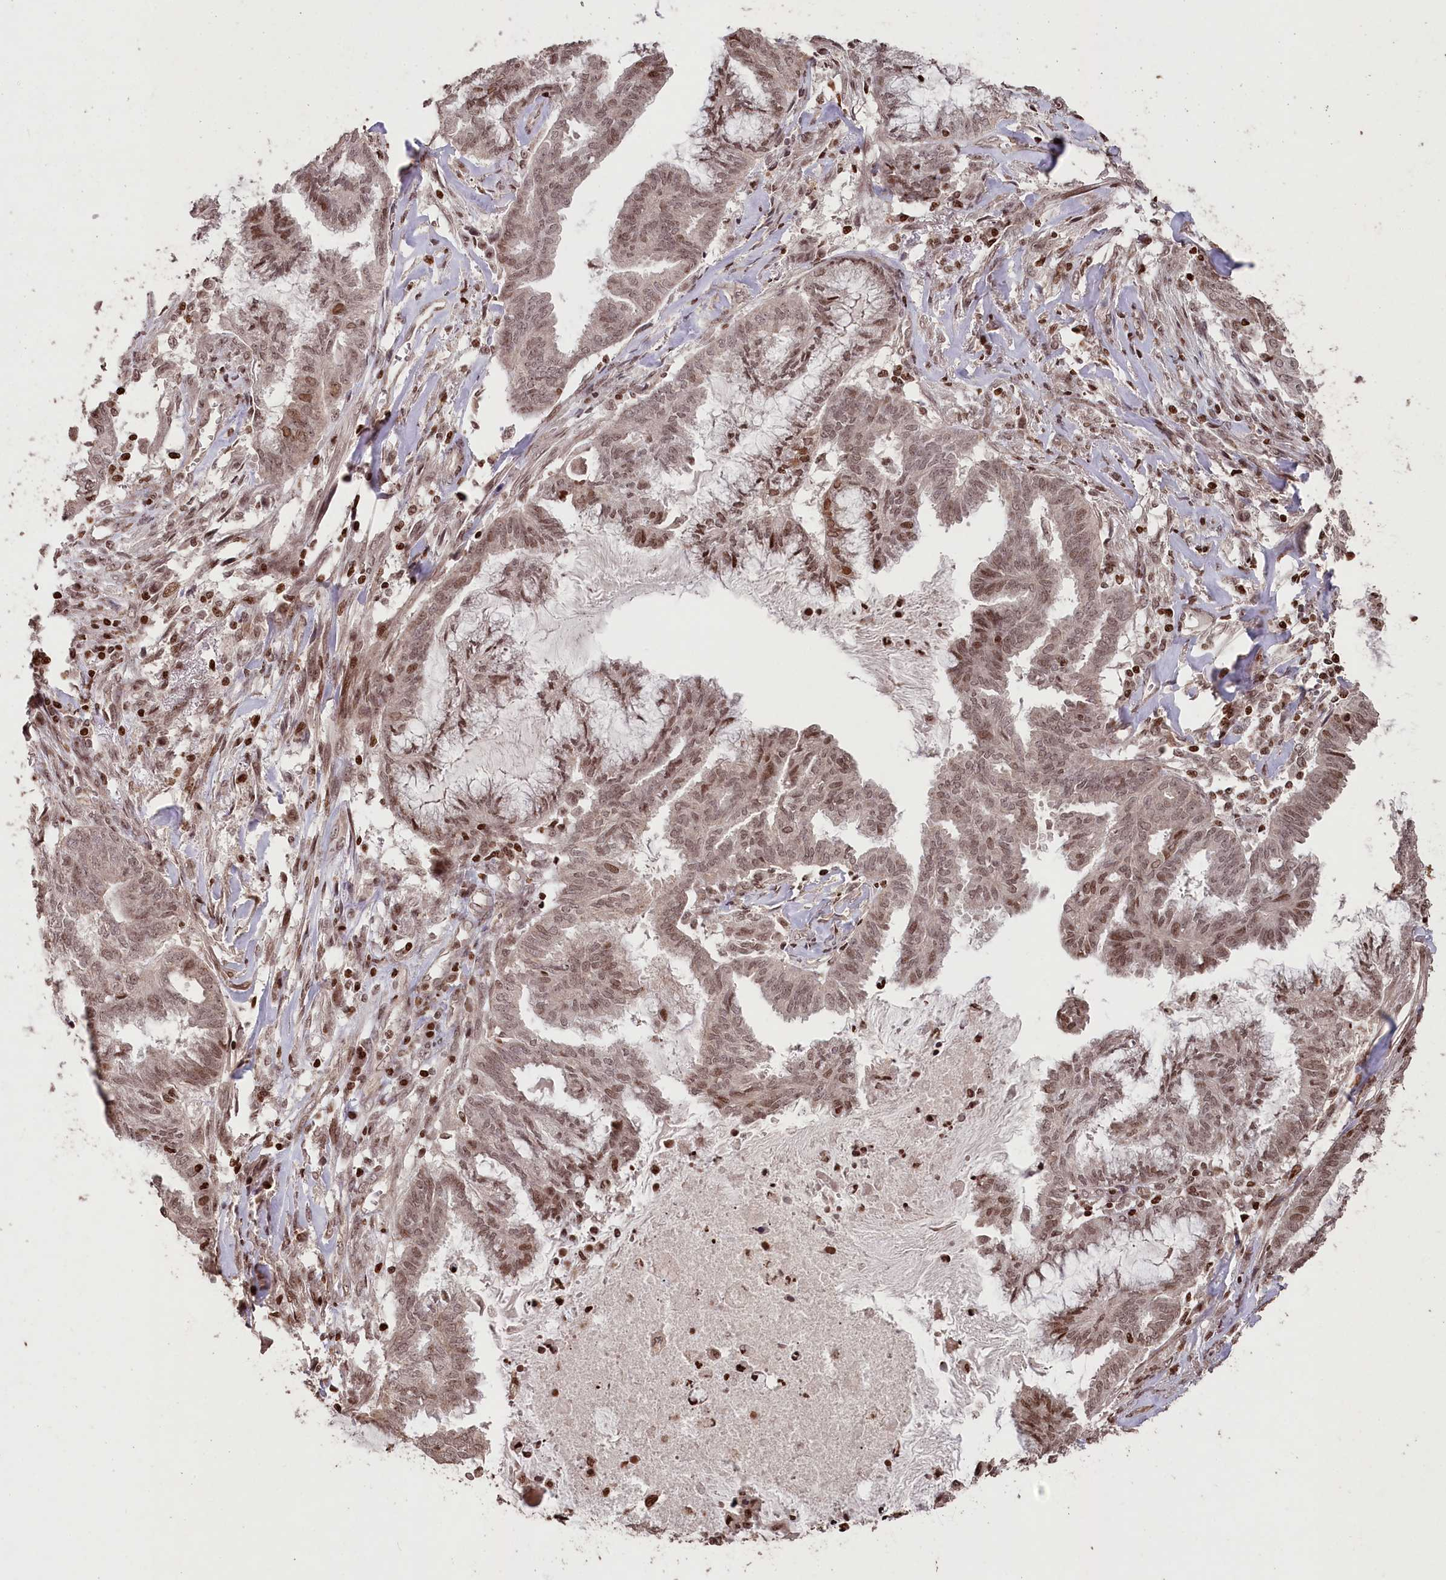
{"staining": {"intensity": "moderate", "quantity": ">75%", "location": "nuclear"}, "tissue": "endometrial cancer", "cell_type": "Tumor cells", "image_type": "cancer", "snomed": [{"axis": "morphology", "description": "Adenocarcinoma, NOS"}, {"axis": "topography", "description": "Endometrium"}], "caption": "Immunohistochemistry (IHC) image of neoplastic tissue: human adenocarcinoma (endometrial) stained using immunohistochemistry displays medium levels of moderate protein expression localized specifically in the nuclear of tumor cells, appearing as a nuclear brown color.", "gene": "CCSER2", "patient": {"sex": "female", "age": 86}}